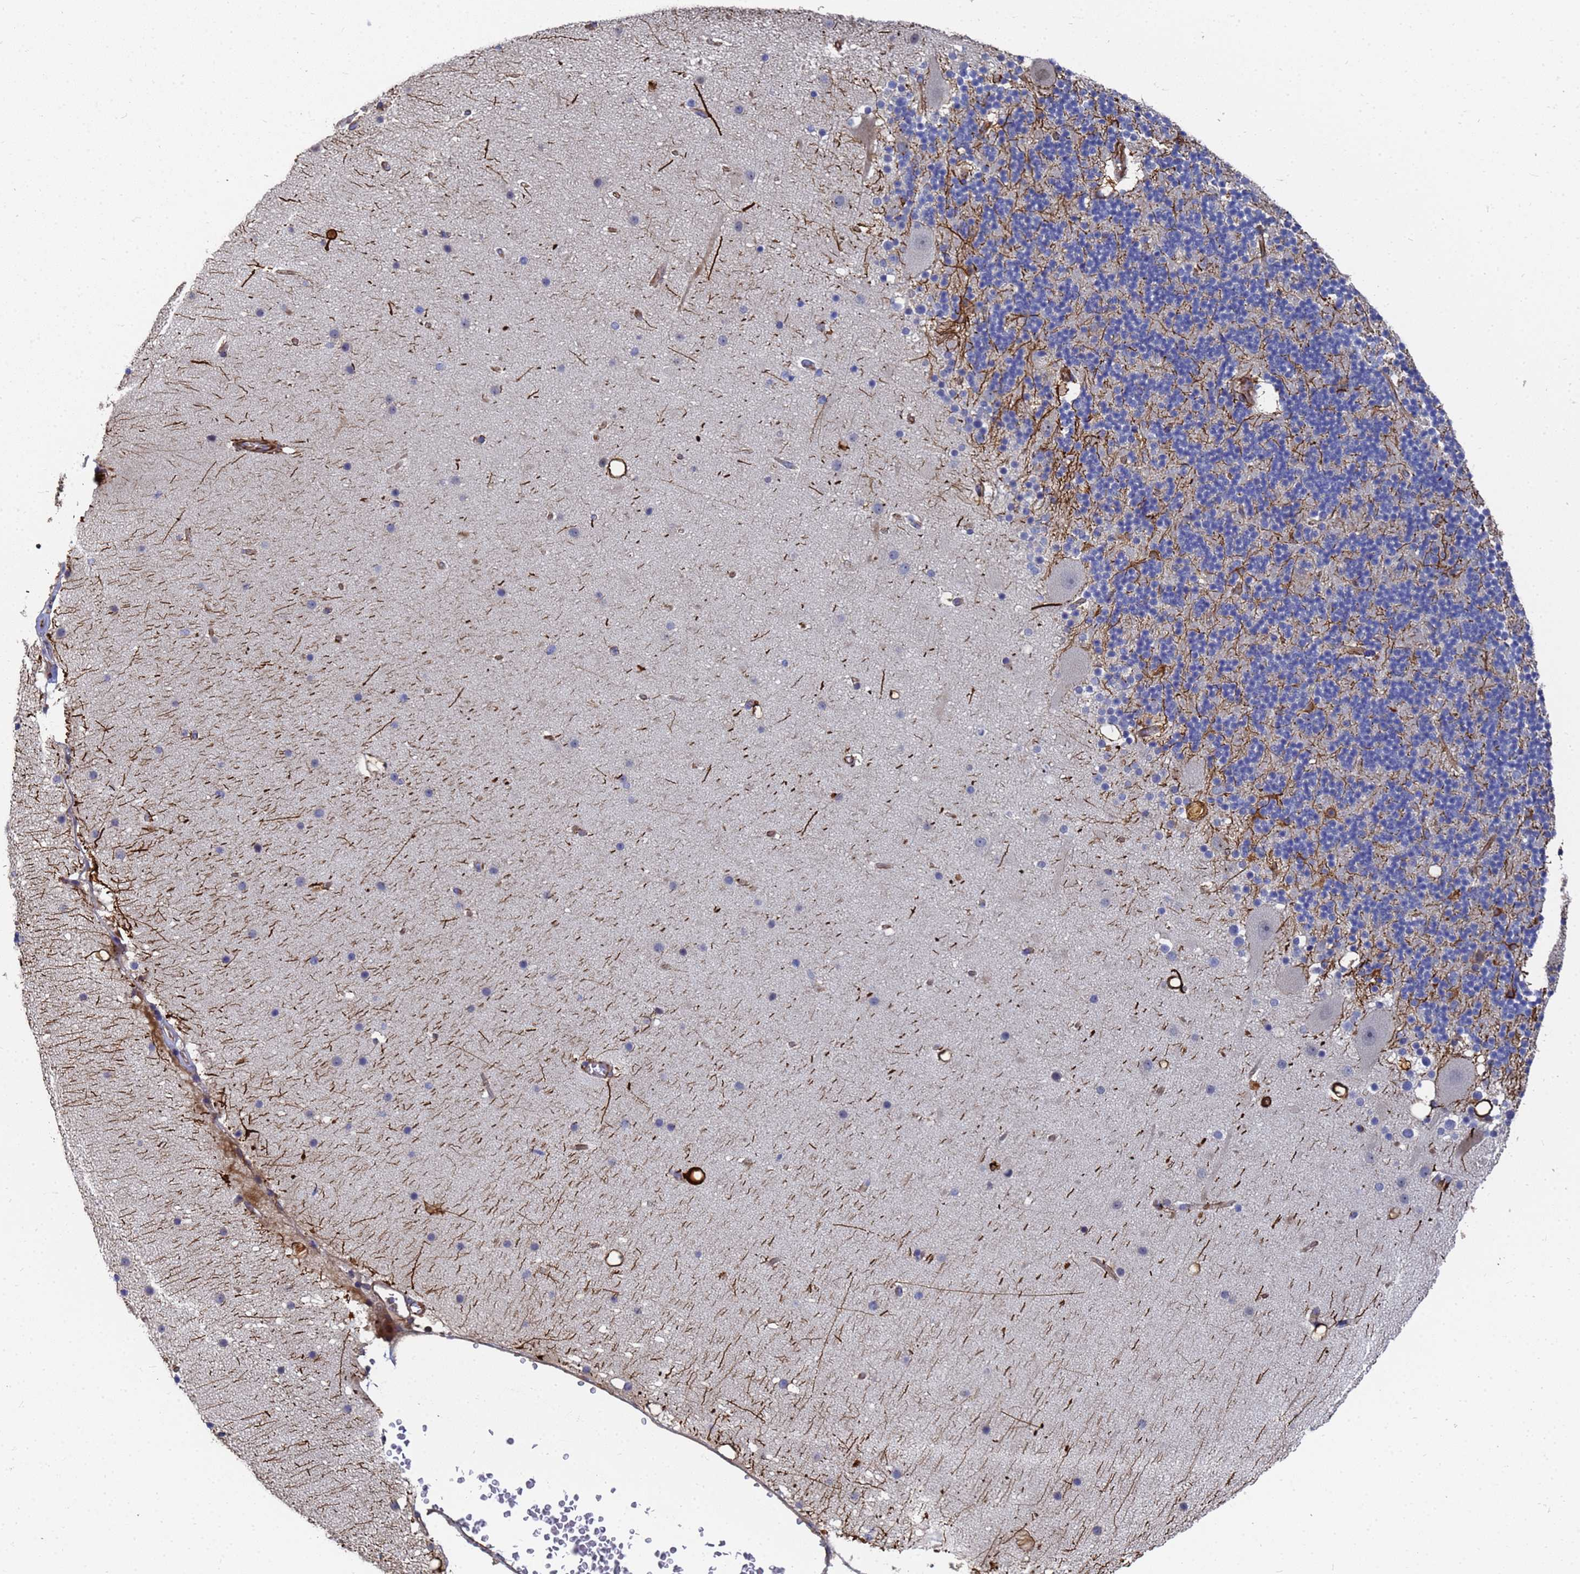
{"staining": {"intensity": "negative", "quantity": "none", "location": "none"}, "tissue": "cerebellum", "cell_type": "Cells in granular layer", "image_type": "normal", "snomed": [{"axis": "morphology", "description": "Normal tissue, NOS"}, {"axis": "topography", "description": "Cerebellum"}], "caption": "Human cerebellum stained for a protein using immunohistochemistry (IHC) reveals no positivity in cells in granular layer.", "gene": "SYT13", "patient": {"sex": "male", "age": 57}}